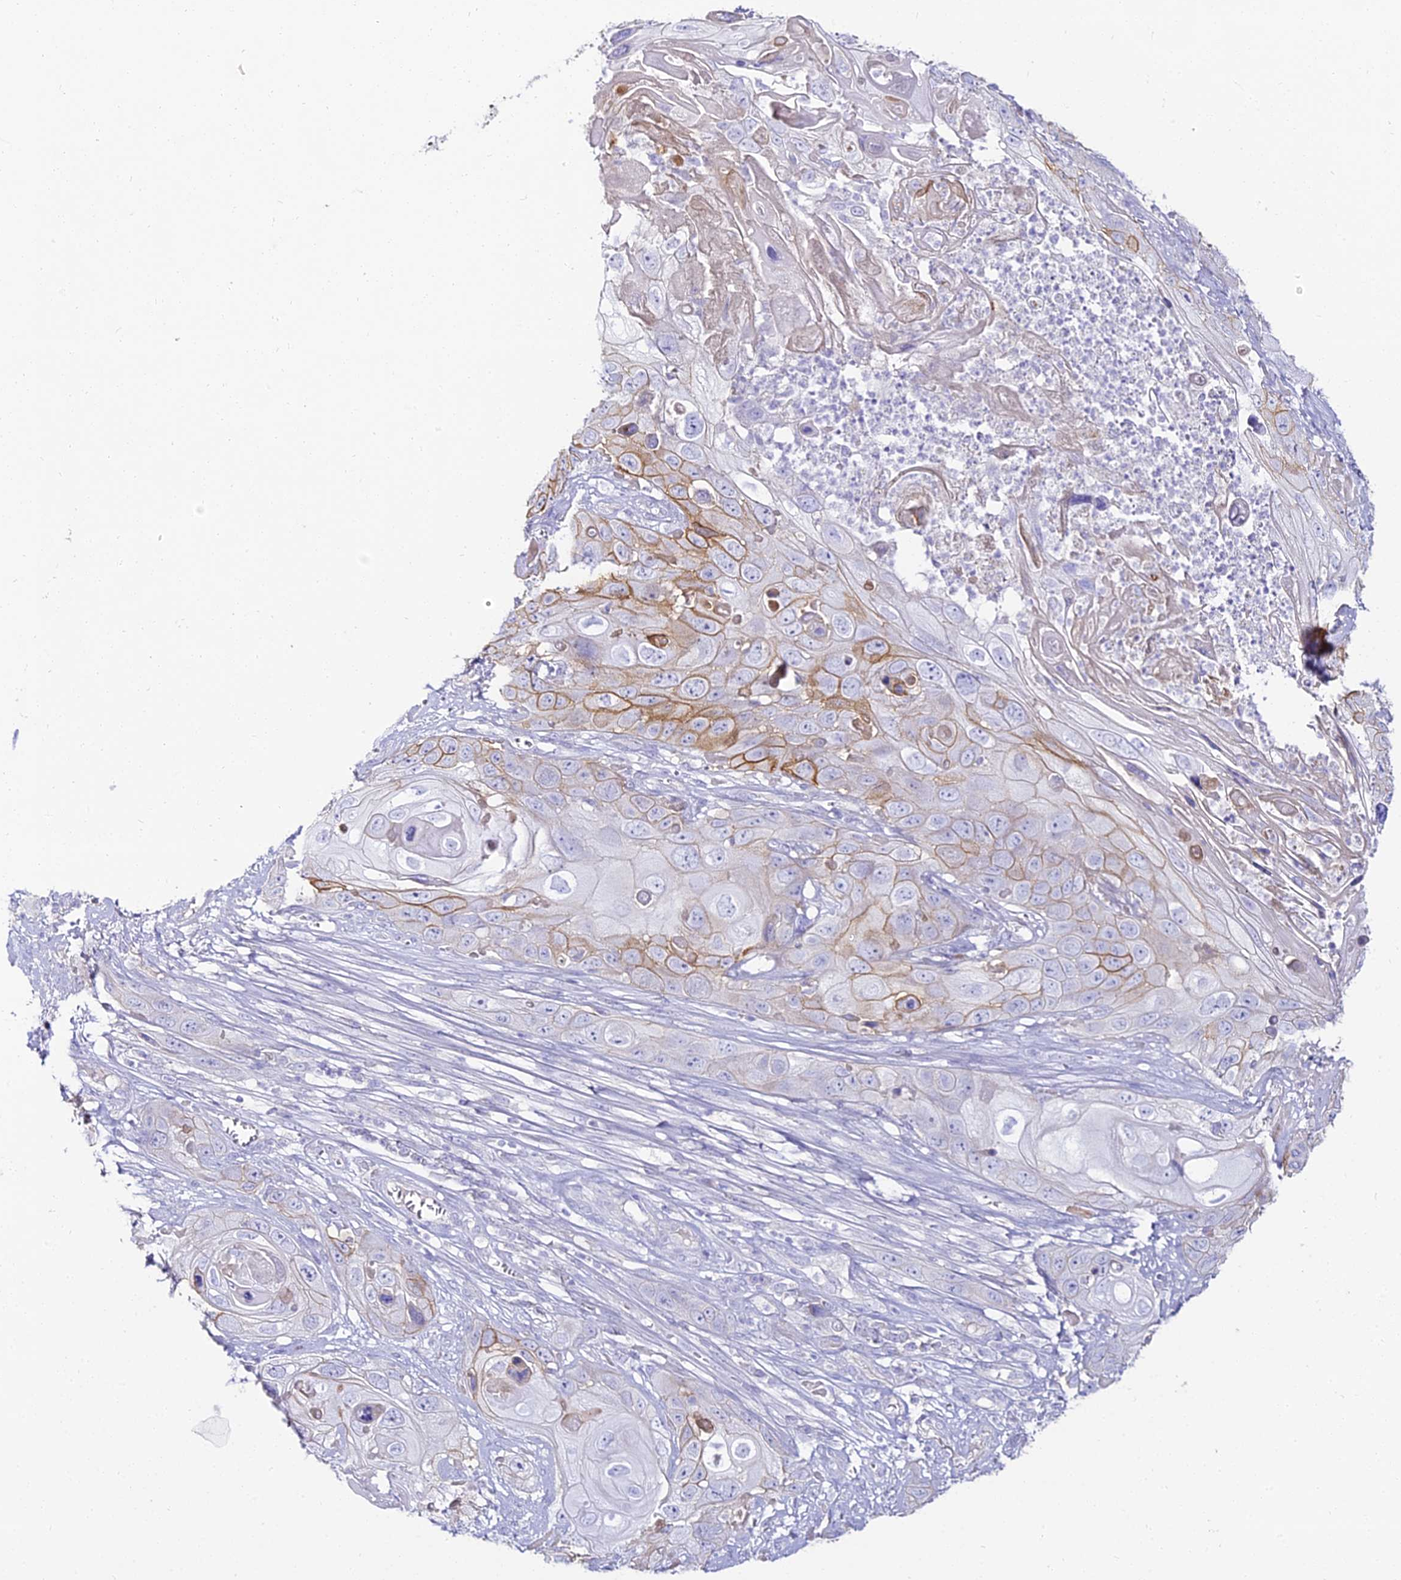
{"staining": {"intensity": "moderate", "quantity": "<25%", "location": "cytoplasmic/membranous"}, "tissue": "skin cancer", "cell_type": "Tumor cells", "image_type": "cancer", "snomed": [{"axis": "morphology", "description": "Squamous cell carcinoma, NOS"}, {"axis": "topography", "description": "Skin"}], "caption": "Squamous cell carcinoma (skin) stained with immunohistochemistry (IHC) displays moderate cytoplasmic/membranous staining in approximately <25% of tumor cells.", "gene": "ALPG", "patient": {"sex": "male", "age": 55}}